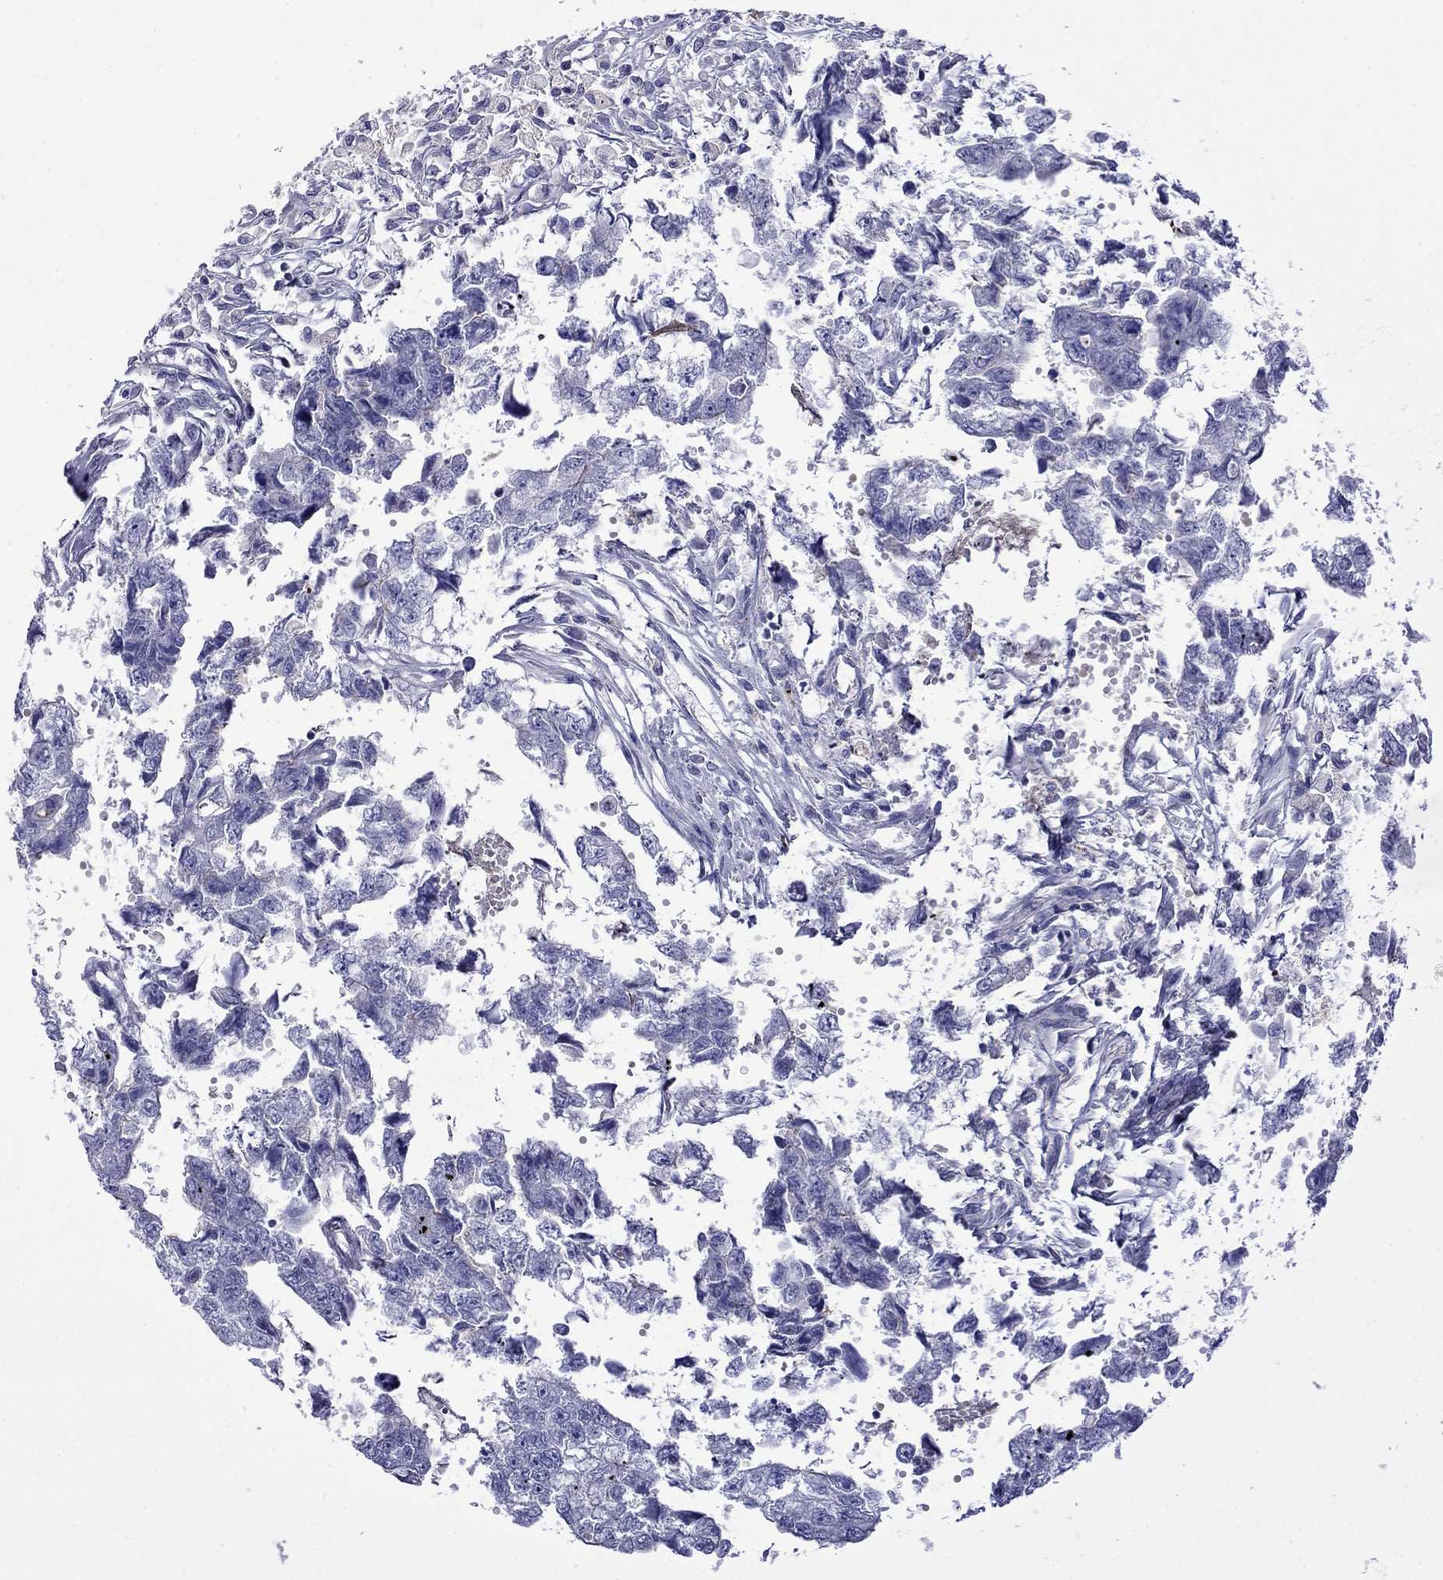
{"staining": {"intensity": "negative", "quantity": "none", "location": "none"}, "tissue": "testis cancer", "cell_type": "Tumor cells", "image_type": "cancer", "snomed": [{"axis": "morphology", "description": "Carcinoma, Embryonal, NOS"}, {"axis": "morphology", "description": "Teratoma, malignant, NOS"}, {"axis": "topography", "description": "Testis"}], "caption": "An image of testis cancer stained for a protein displays no brown staining in tumor cells.", "gene": "STAR", "patient": {"sex": "male", "age": 44}}